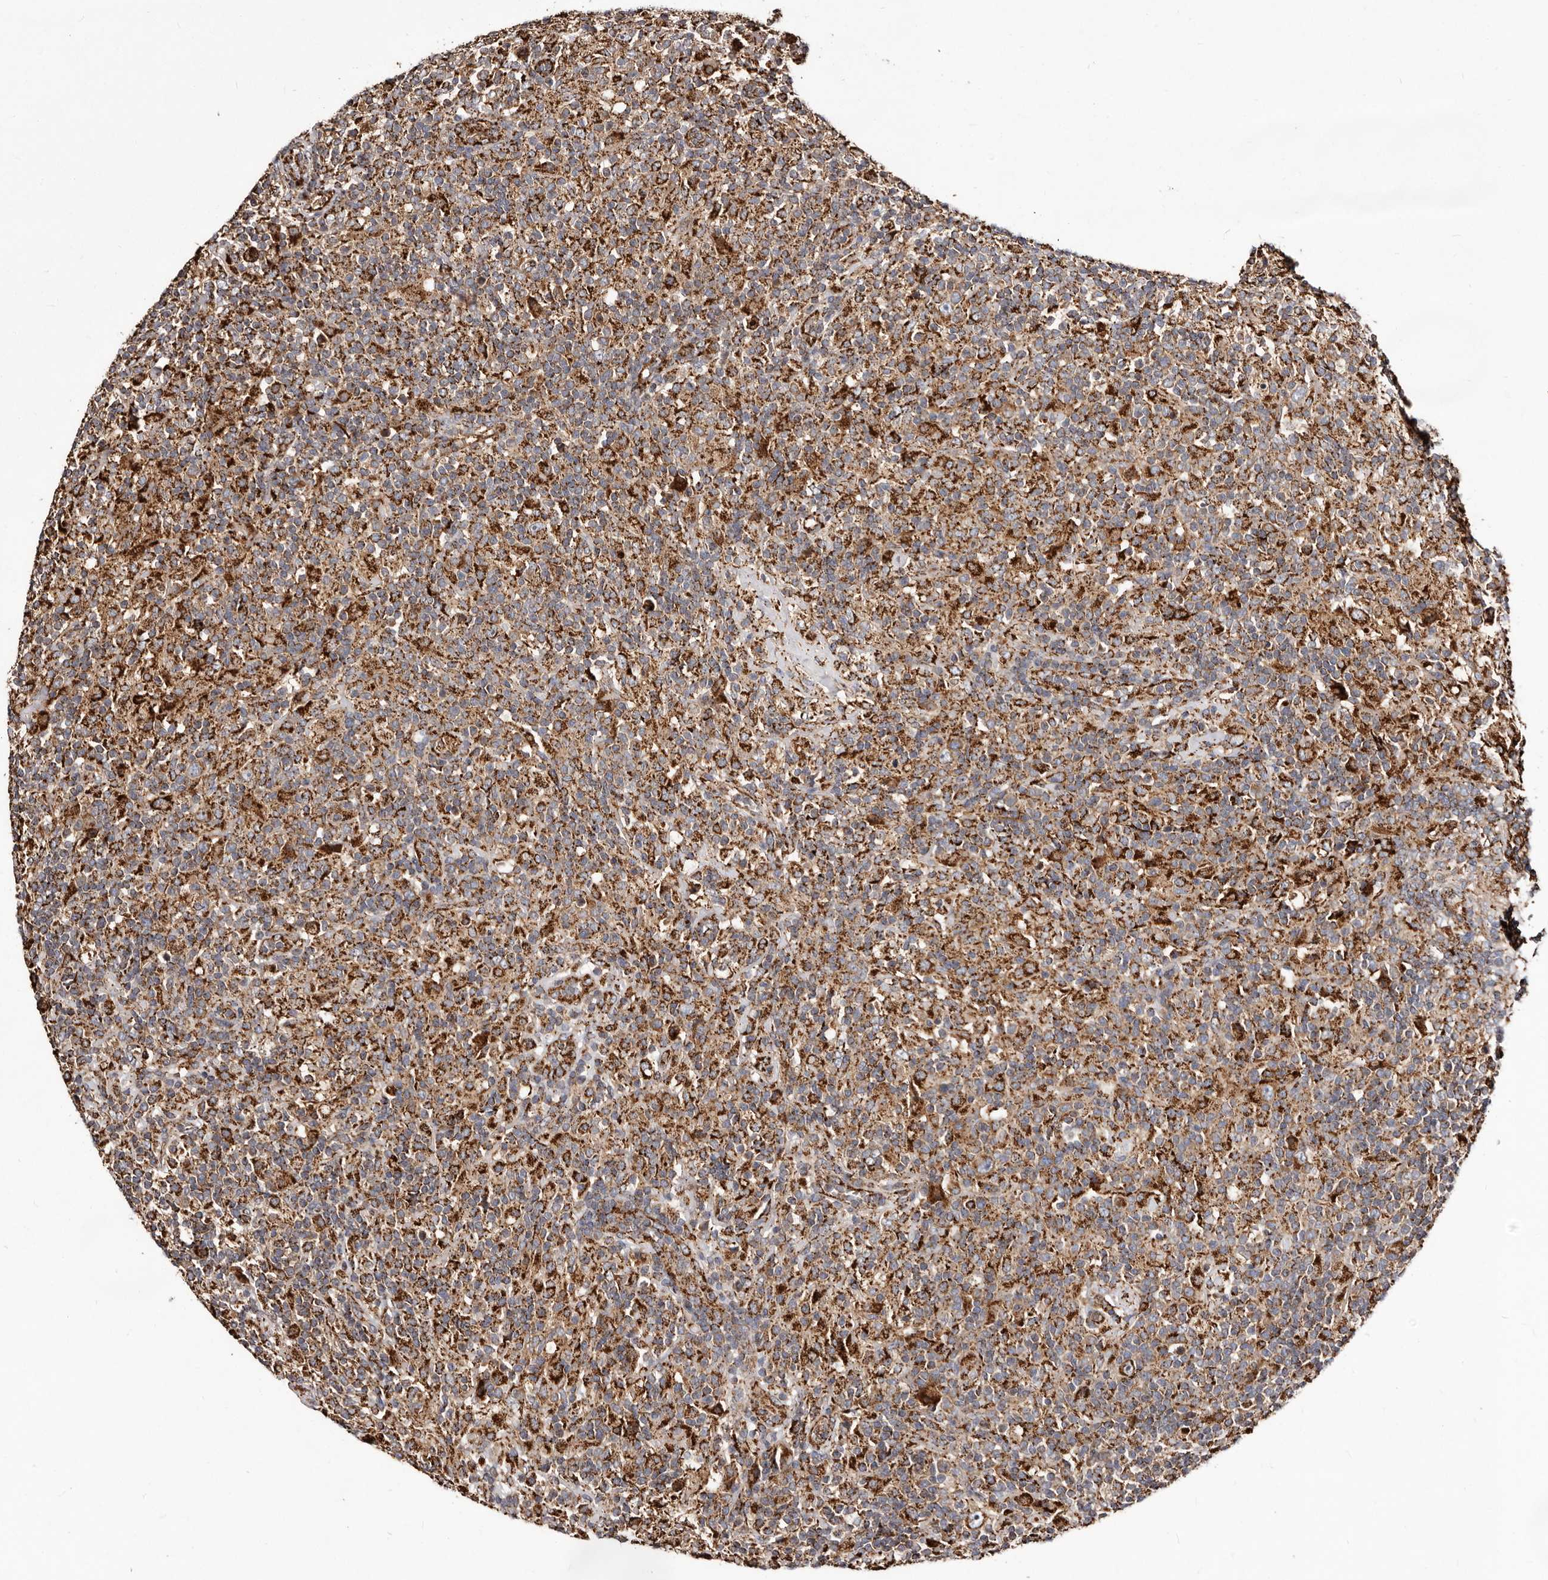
{"staining": {"intensity": "strong", "quantity": "25%-75%", "location": "cytoplasmic/membranous"}, "tissue": "lymphoma", "cell_type": "Tumor cells", "image_type": "cancer", "snomed": [{"axis": "morphology", "description": "Hodgkin's disease, NOS"}, {"axis": "topography", "description": "Lymph node"}], "caption": "An immunohistochemistry (IHC) histopathology image of neoplastic tissue is shown. Protein staining in brown labels strong cytoplasmic/membranous positivity in Hodgkin's disease within tumor cells.", "gene": "LUZP1", "patient": {"sex": "male", "age": 70}}